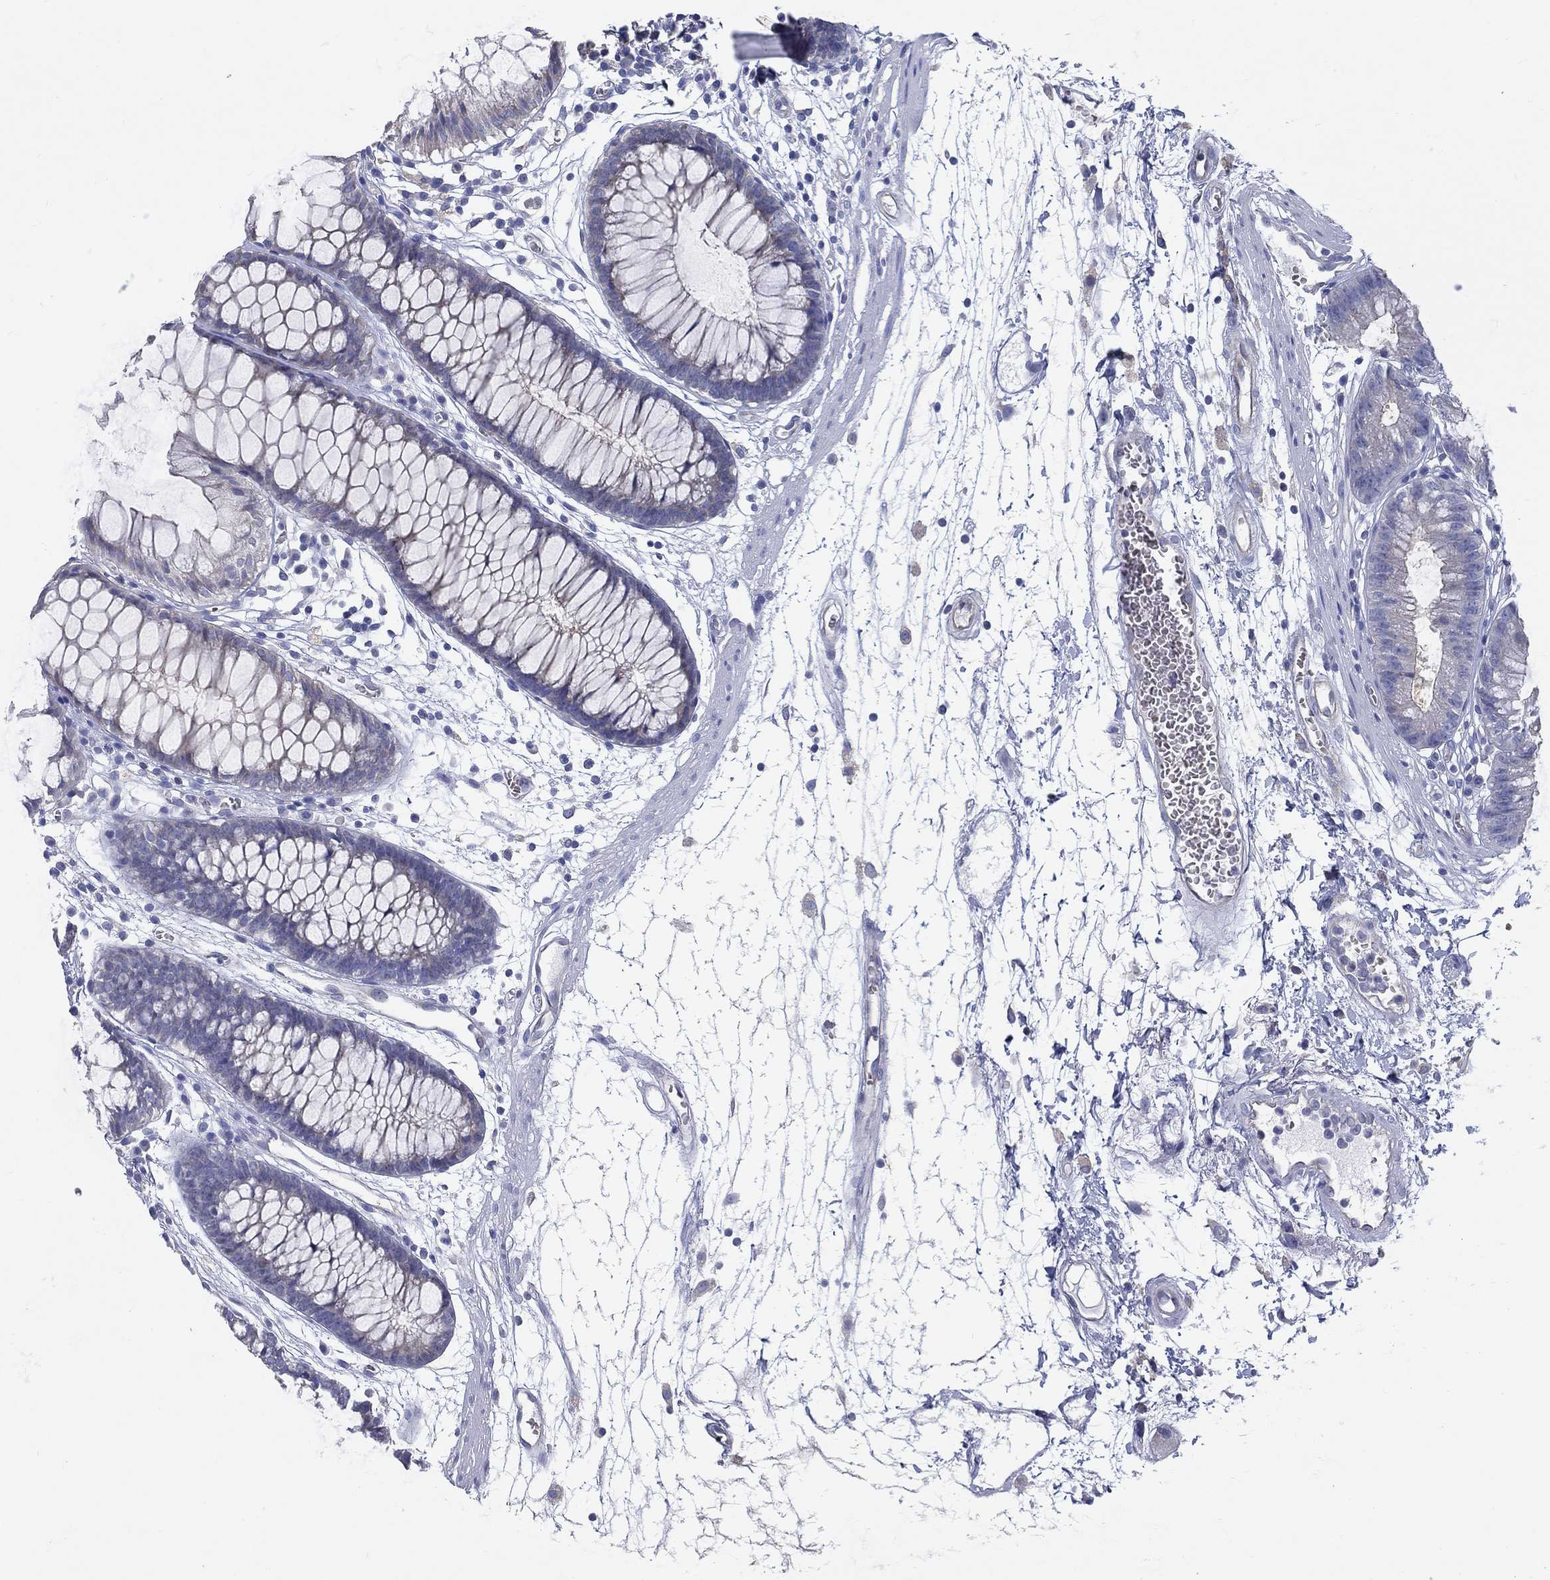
{"staining": {"intensity": "negative", "quantity": "none", "location": "none"}, "tissue": "colon", "cell_type": "Endothelial cells", "image_type": "normal", "snomed": [{"axis": "morphology", "description": "Normal tissue, NOS"}, {"axis": "morphology", "description": "Adenocarcinoma, NOS"}, {"axis": "topography", "description": "Colon"}], "caption": "The micrograph shows no staining of endothelial cells in normal colon.", "gene": "ERMP1", "patient": {"sex": "male", "age": 65}}